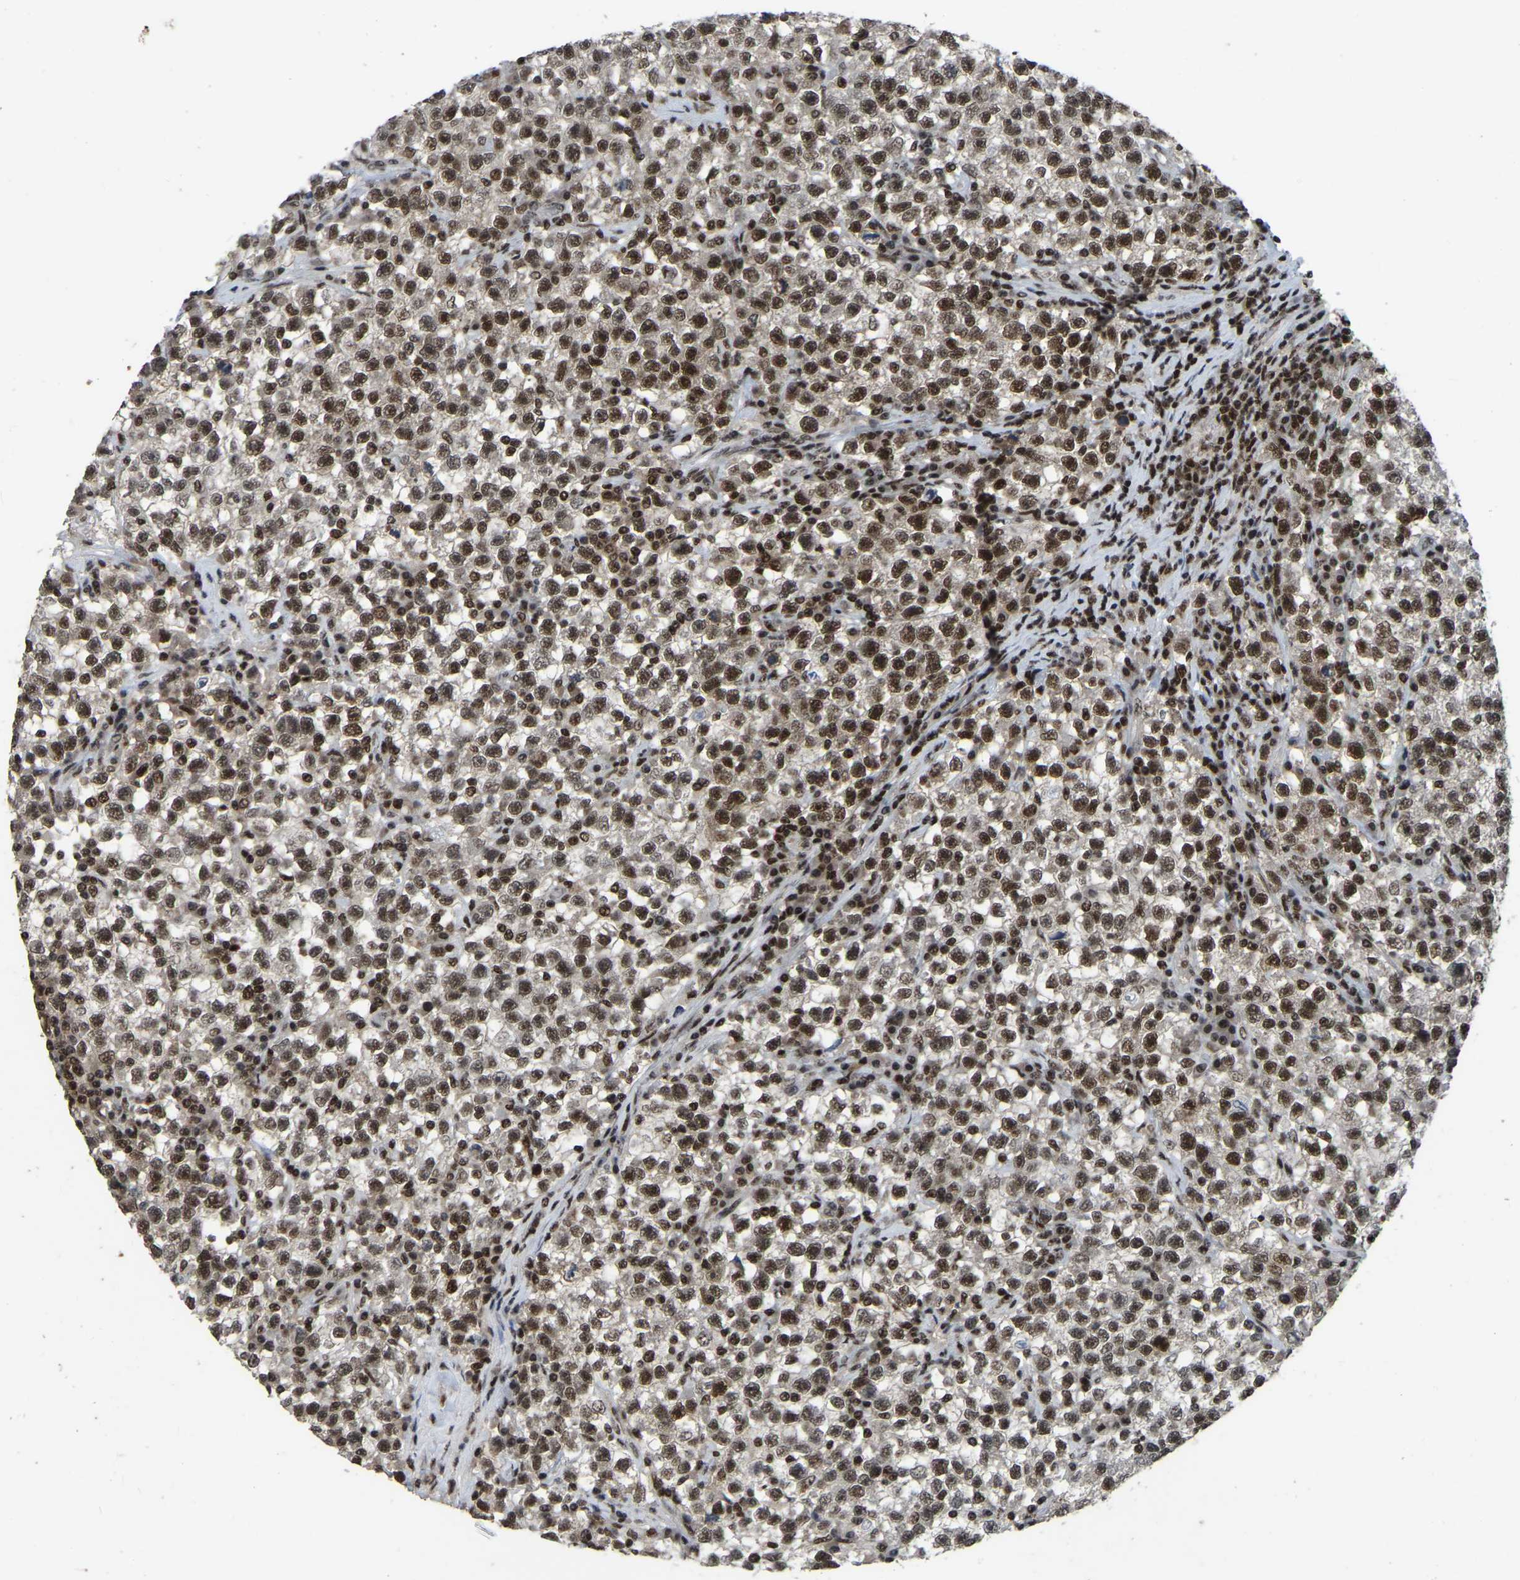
{"staining": {"intensity": "moderate", "quantity": ">75%", "location": "nuclear"}, "tissue": "testis cancer", "cell_type": "Tumor cells", "image_type": "cancer", "snomed": [{"axis": "morphology", "description": "Seminoma, NOS"}, {"axis": "topography", "description": "Testis"}], "caption": "The photomicrograph exhibits immunohistochemical staining of seminoma (testis). There is moderate nuclear expression is appreciated in approximately >75% of tumor cells. The staining was performed using DAB to visualize the protein expression in brown, while the nuclei were stained in blue with hematoxylin (Magnification: 20x).", "gene": "TBL1XR1", "patient": {"sex": "male", "age": 22}}